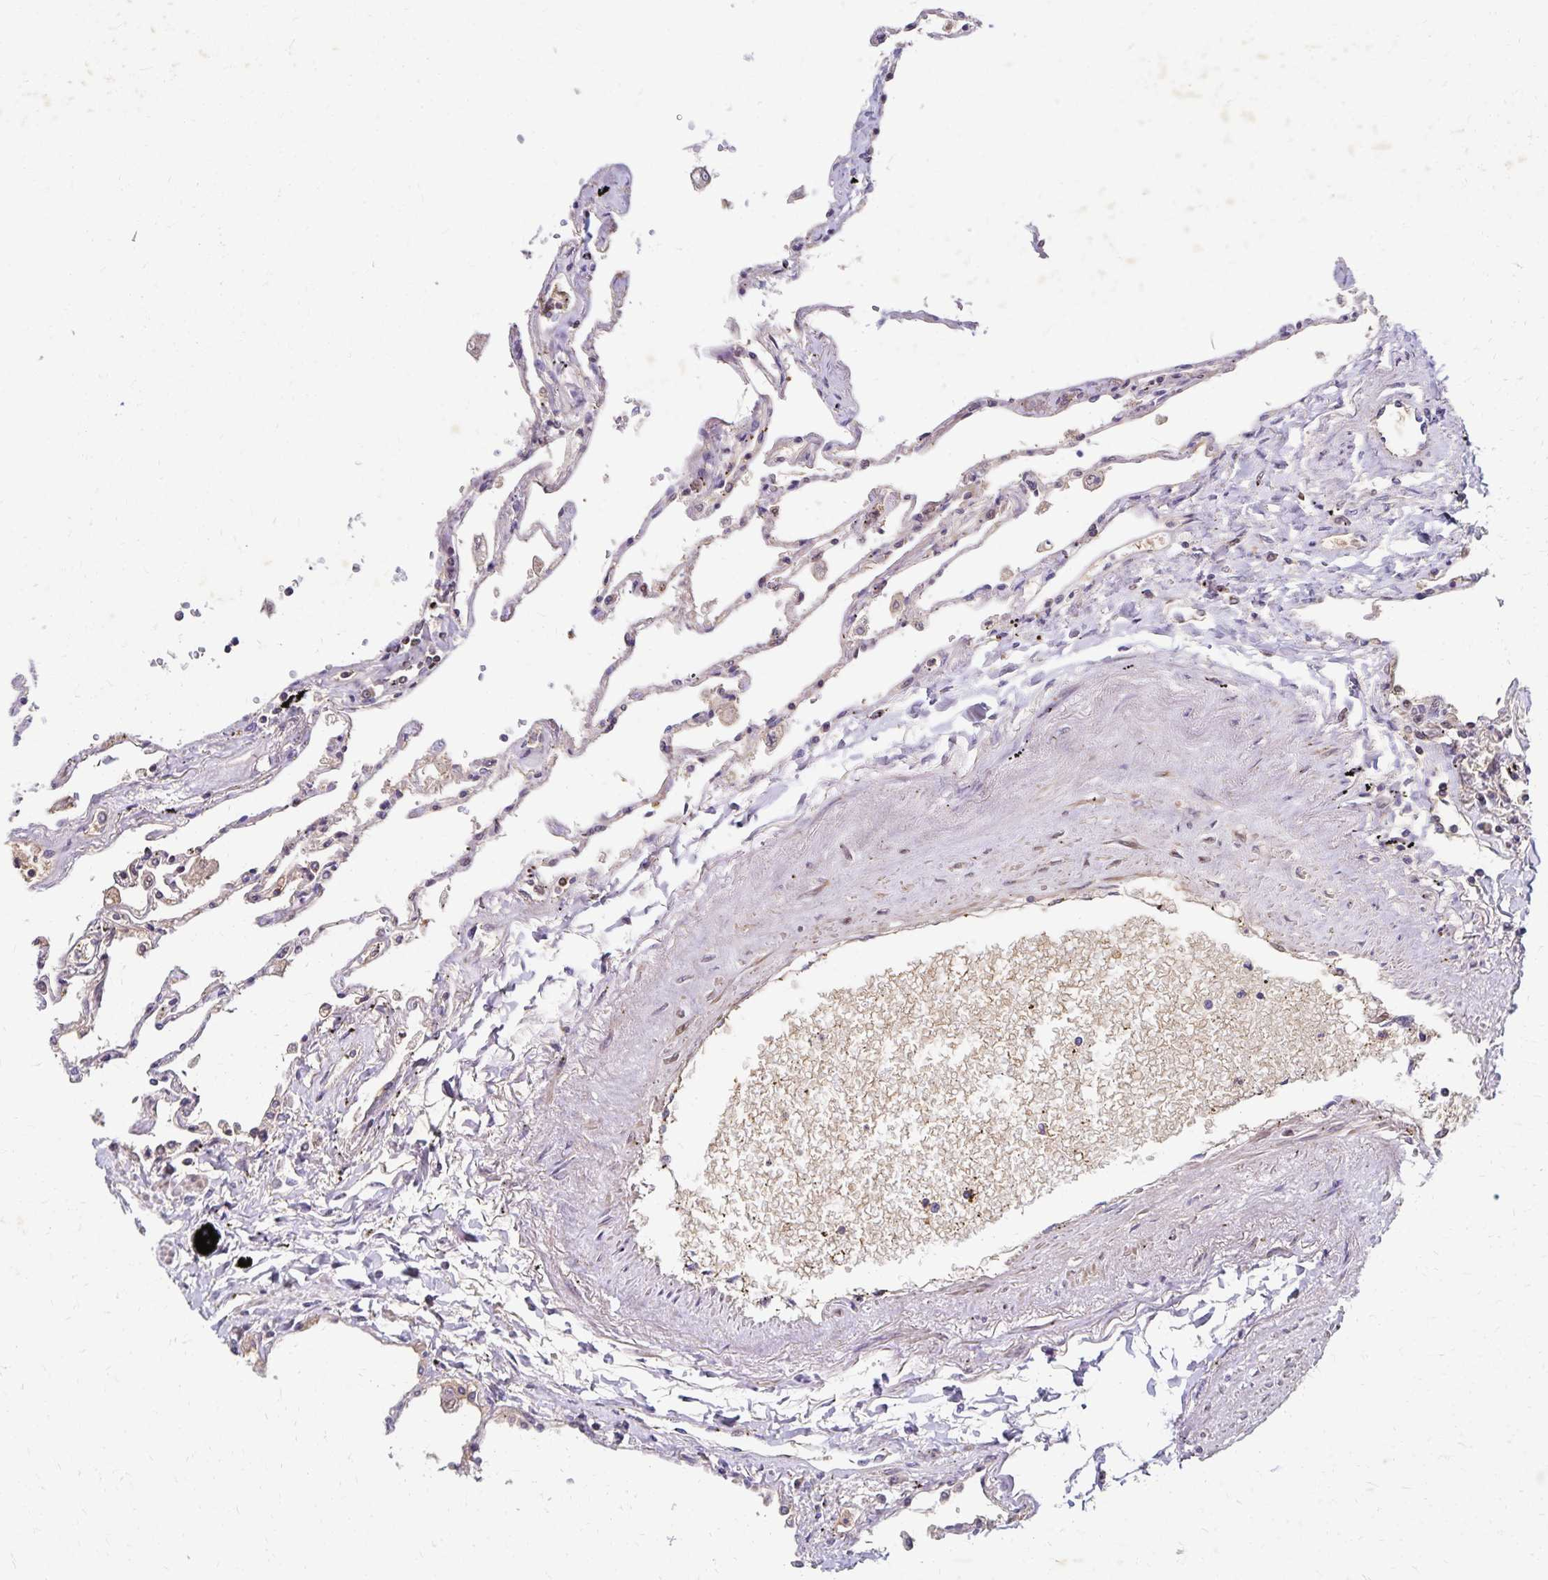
{"staining": {"intensity": "weak", "quantity": "<25%", "location": "cytoplasmic/membranous"}, "tissue": "lung", "cell_type": "Alveolar cells", "image_type": "normal", "snomed": [{"axis": "morphology", "description": "Normal tissue, NOS"}, {"axis": "topography", "description": "Lung"}], "caption": "An immunohistochemistry (IHC) histopathology image of benign lung is shown. There is no staining in alveolar cells of lung. (DAB (3,3'-diaminobenzidine) IHC visualized using brightfield microscopy, high magnification).", "gene": "PAX5", "patient": {"sex": "female", "age": 67}}